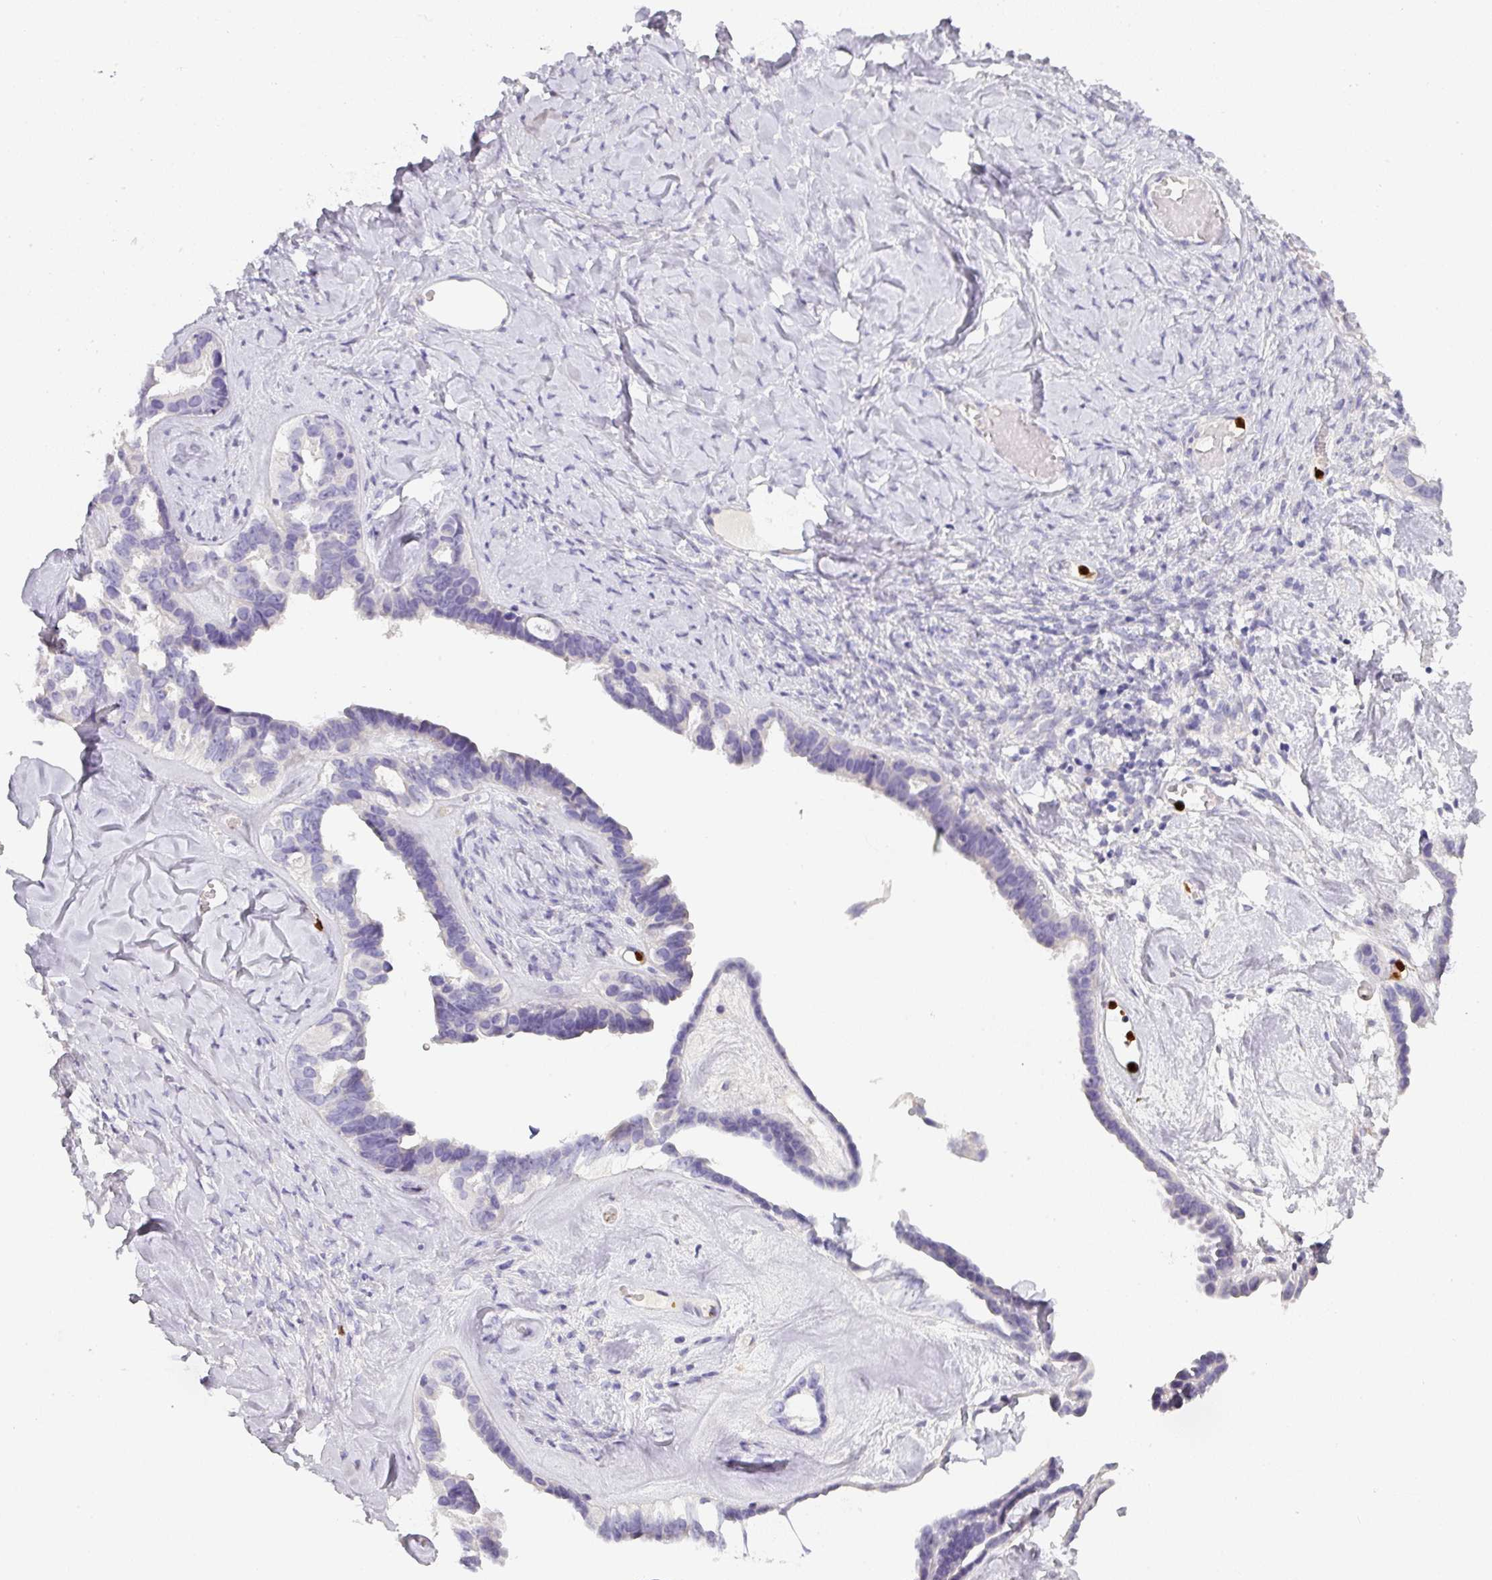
{"staining": {"intensity": "negative", "quantity": "none", "location": "none"}, "tissue": "ovarian cancer", "cell_type": "Tumor cells", "image_type": "cancer", "snomed": [{"axis": "morphology", "description": "Cystadenocarcinoma, serous, NOS"}, {"axis": "topography", "description": "Ovary"}], "caption": "Ovarian cancer was stained to show a protein in brown. There is no significant positivity in tumor cells.", "gene": "HHEX", "patient": {"sex": "female", "age": 69}}